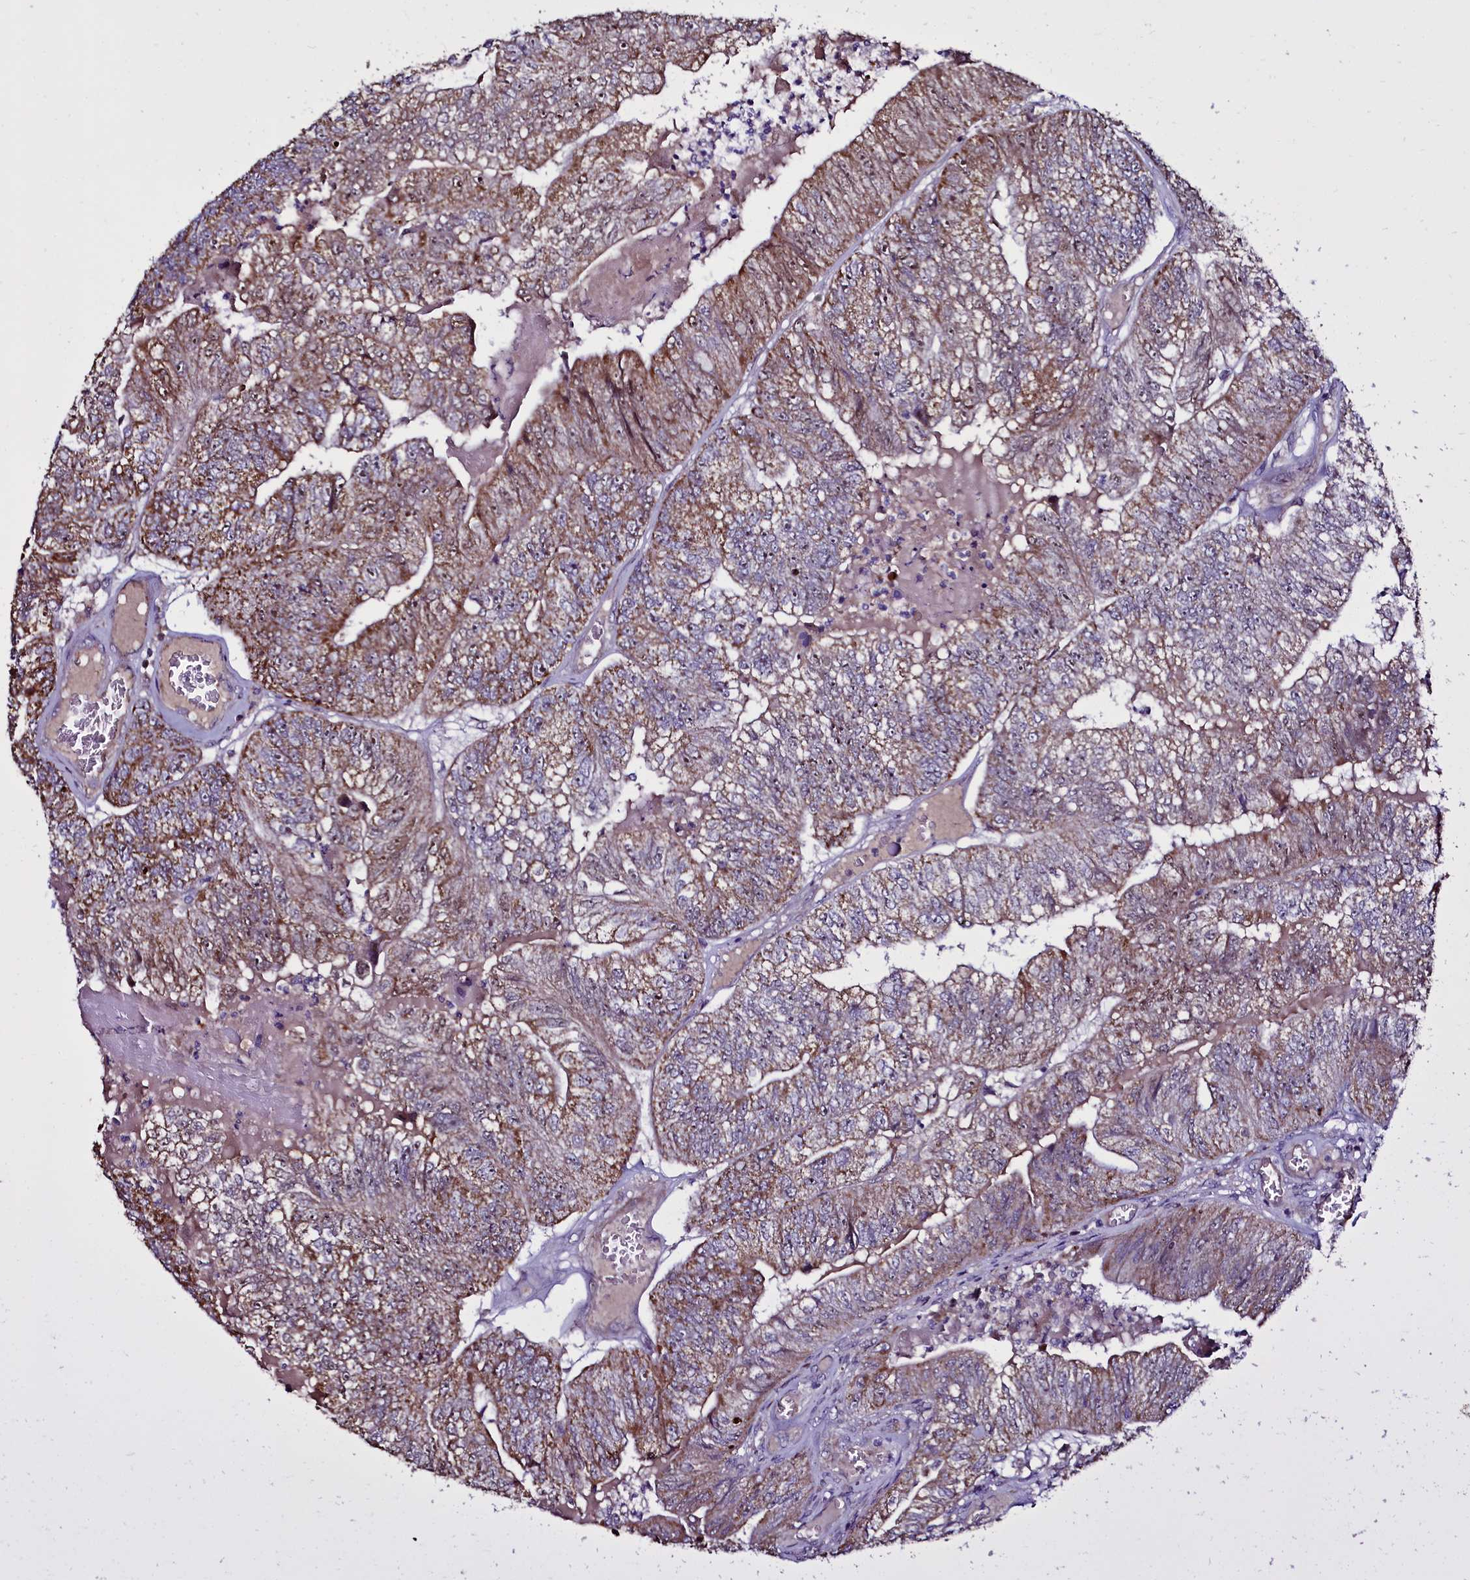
{"staining": {"intensity": "moderate", "quantity": ">75%", "location": "cytoplasmic/membranous,nuclear"}, "tissue": "colorectal cancer", "cell_type": "Tumor cells", "image_type": "cancer", "snomed": [{"axis": "morphology", "description": "Adenocarcinoma, NOS"}, {"axis": "topography", "description": "Colon"}], "caption": "Moderate cytoplasmic/membranous and nuclear staining for a protein is appreciated in about >75% of tumor cells of colorectal cancer (adenocarcinoma) using immunohistochemistry.", "gene": "NAA80", "patient": {"sex": "female", "age": 67}}